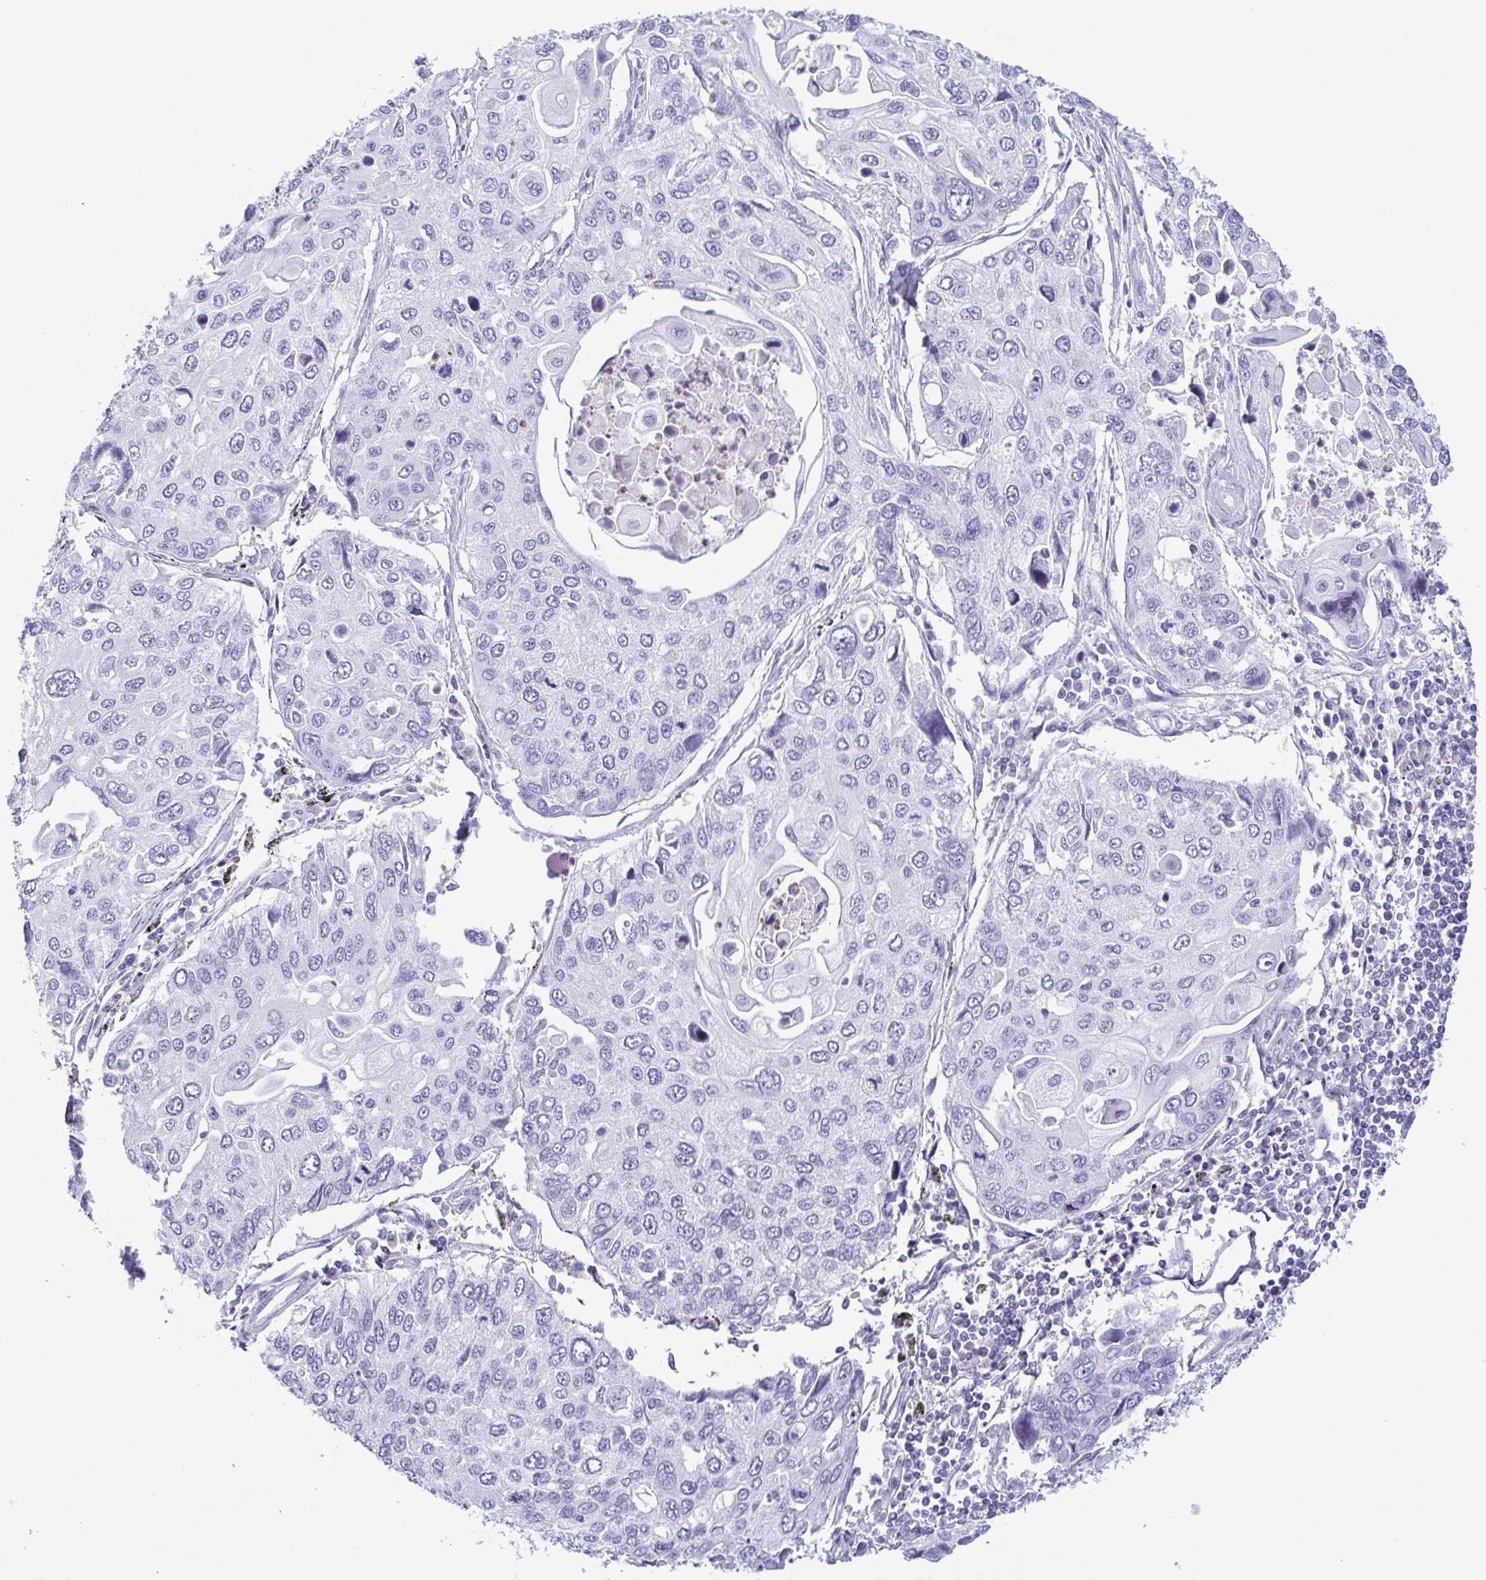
{"staining": {"intensity": "negative", "quantity": "none", "location": "none"}, "tissue": "lung cancer", "cell_type": "Tumor cells", "image_type": "cancer", "snomed": [{"axis": "morphology", "description": "Squamous cell carcinoma, NOS"}, {"axis": "morphology", "description": "Squamous cell carcinoma, metastatic, NOS"}, {"axis": "topography", "description": "Lung"}], "caption": "Immunohistochemical staining of human lung metastatic squamous cell carcinoma demonstrates no significant expression in tumor cells.", "gene": "AZU1", "patient": {"sex": "male", "age": 63}}